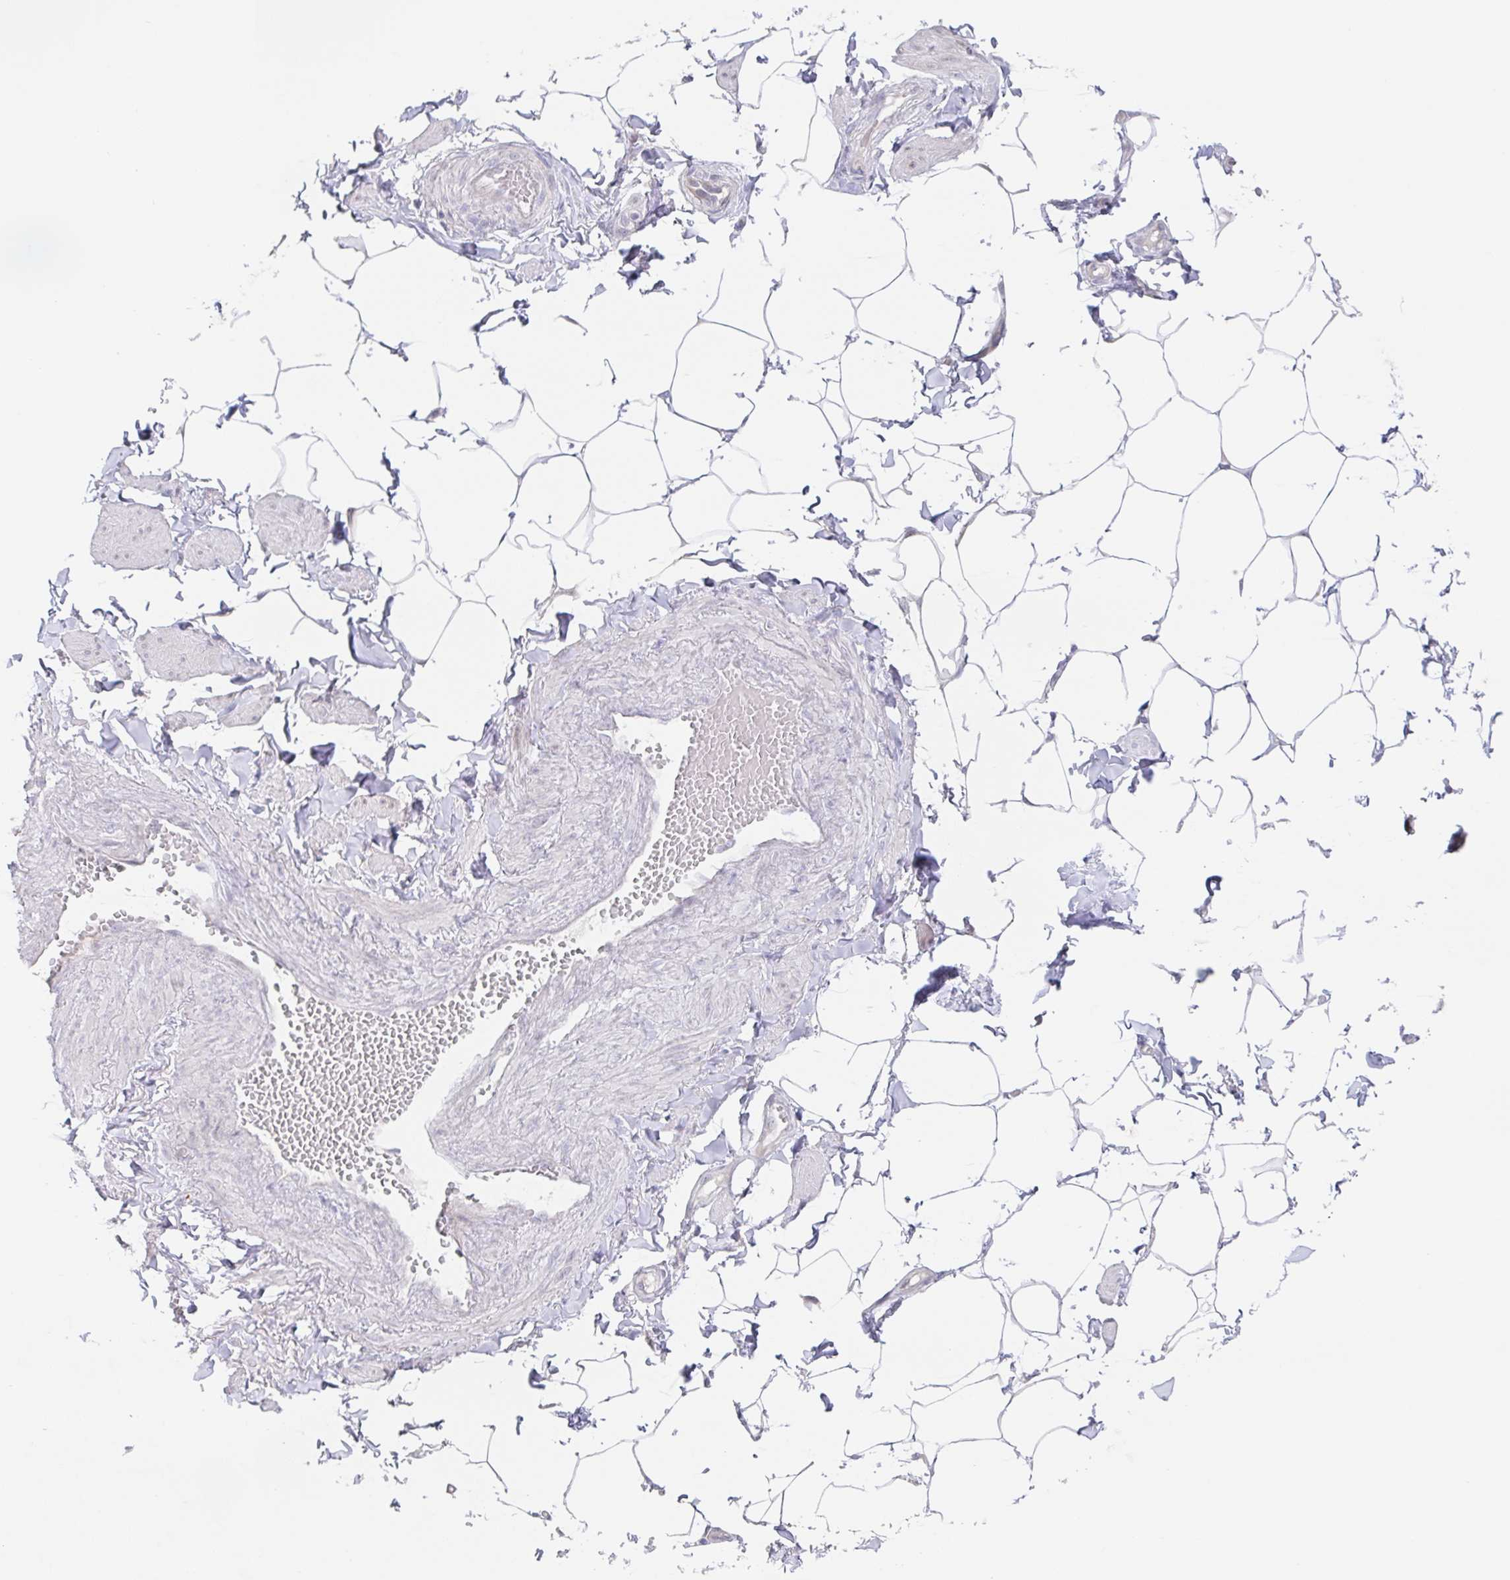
{"staining": {"intensity": "negative", "quantity": "none", "location": "none"}, "tissue": "adipose tissue", "cell_type": "Adipocytes", "image_type": "normal", "snomed": [{"axis": "morphology", "description": "Normal tissue, NOS"}, {"axis": "topography", "description": "Epididymis"}, {"axis": "topography", "description": "Peripheral nerve tissue"}], "caption": "Adipocytes show no significant protein positivity in benign adipose tissue. (DAB immunohistochemistry (IHC) visualized using brightfield microscopy, high magnification).", "gene": "POU2F3", "patient": {"sex": "male", "age": 32}}